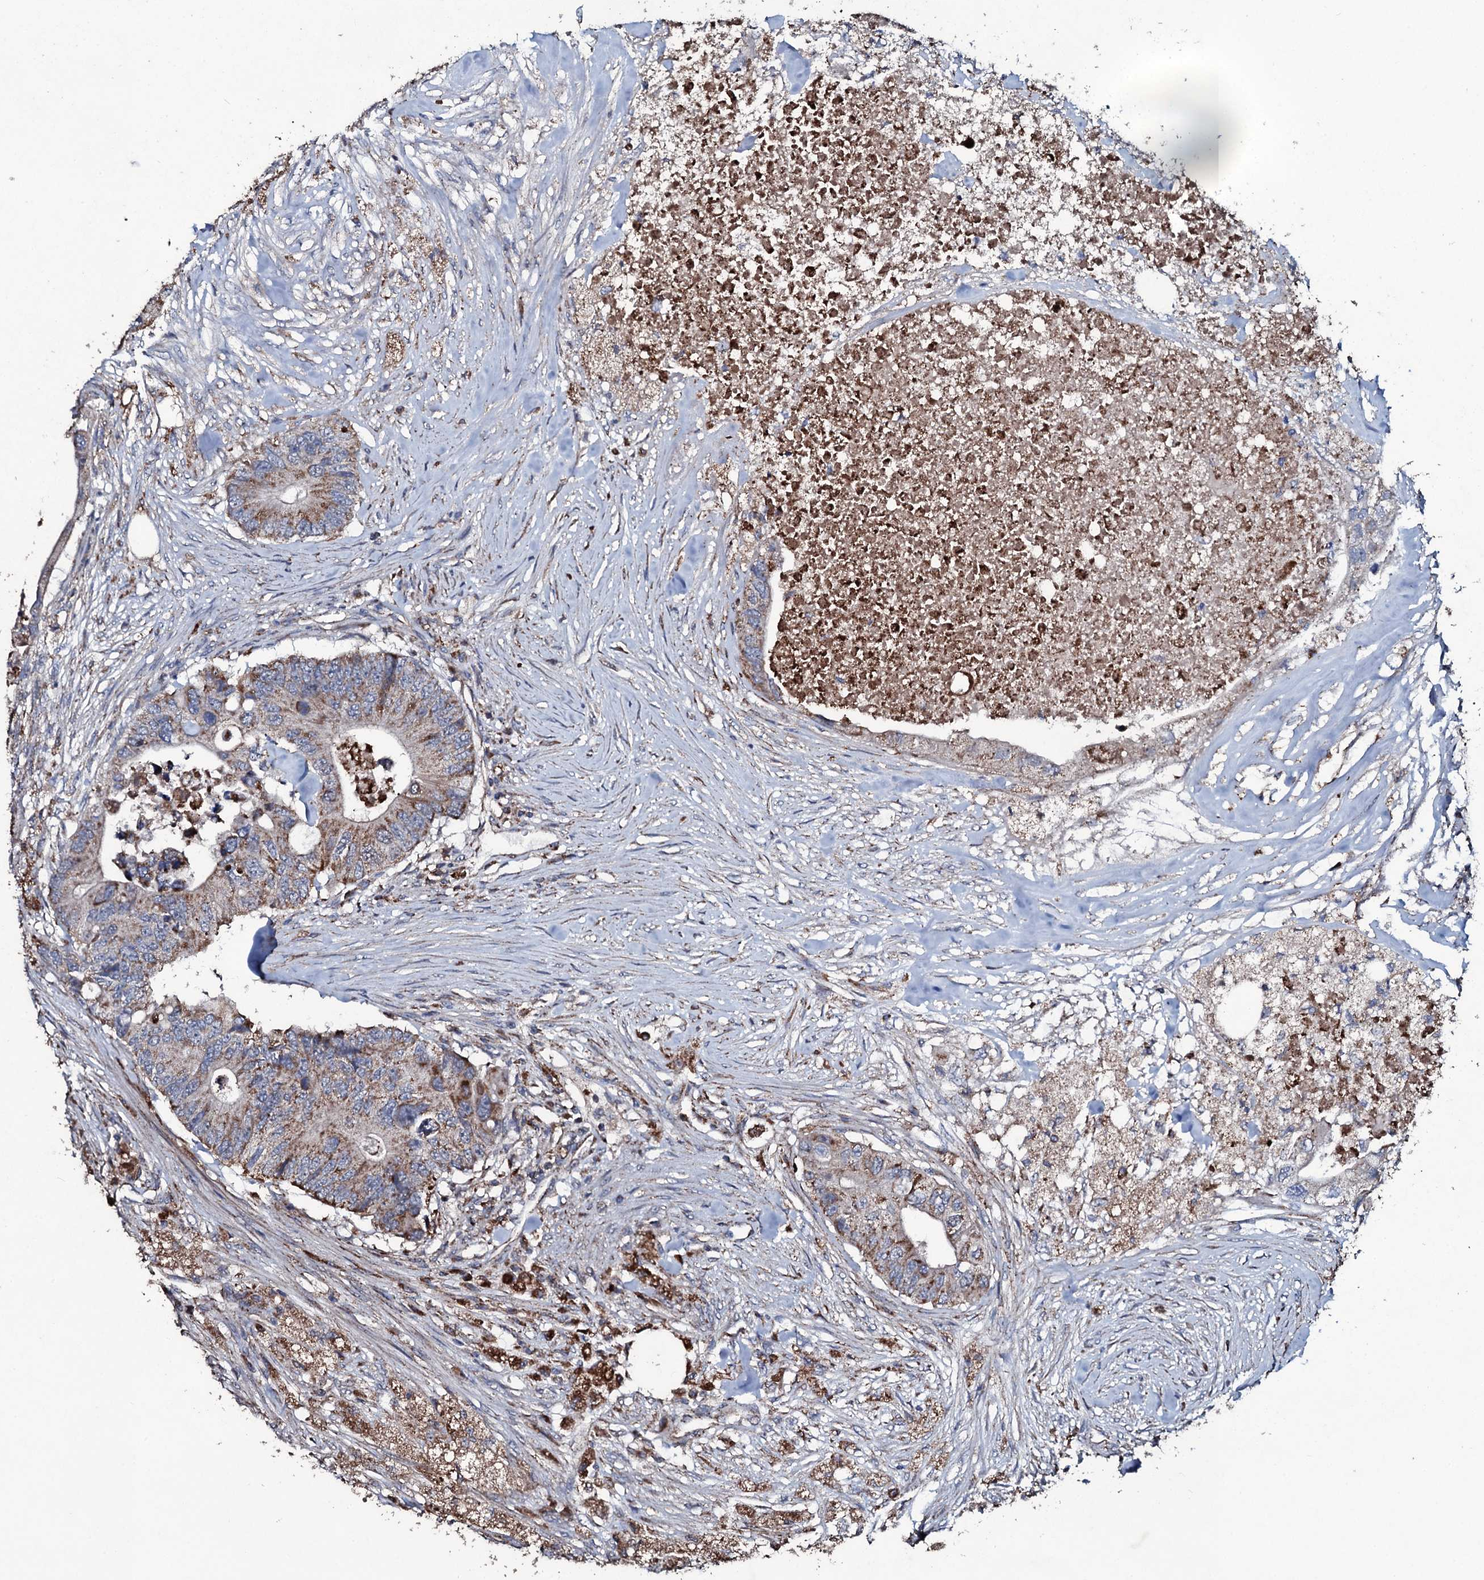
{"staining": {"intensity": "moderate", "quantity": ">75%", "location": "cytoplasmic/membranous"}, "tissue": "colorectal cancer", "cell_type": "Tumor cells", "image_type": "cancer", "snomed": [{"axis": "morphology", "description": "Adenocarcinoma, NOS"}, {"axis": "topography", "description": "Colon"}], "caption": "Tumor cells exhibit medium levels of moderate cytoplasmic/membranous positivity in about >75% of cells in colorectal cancer (adenocarcinoma).", "gene": "DYNC2I2", "patient": {"sex": "male", "age": 71}}